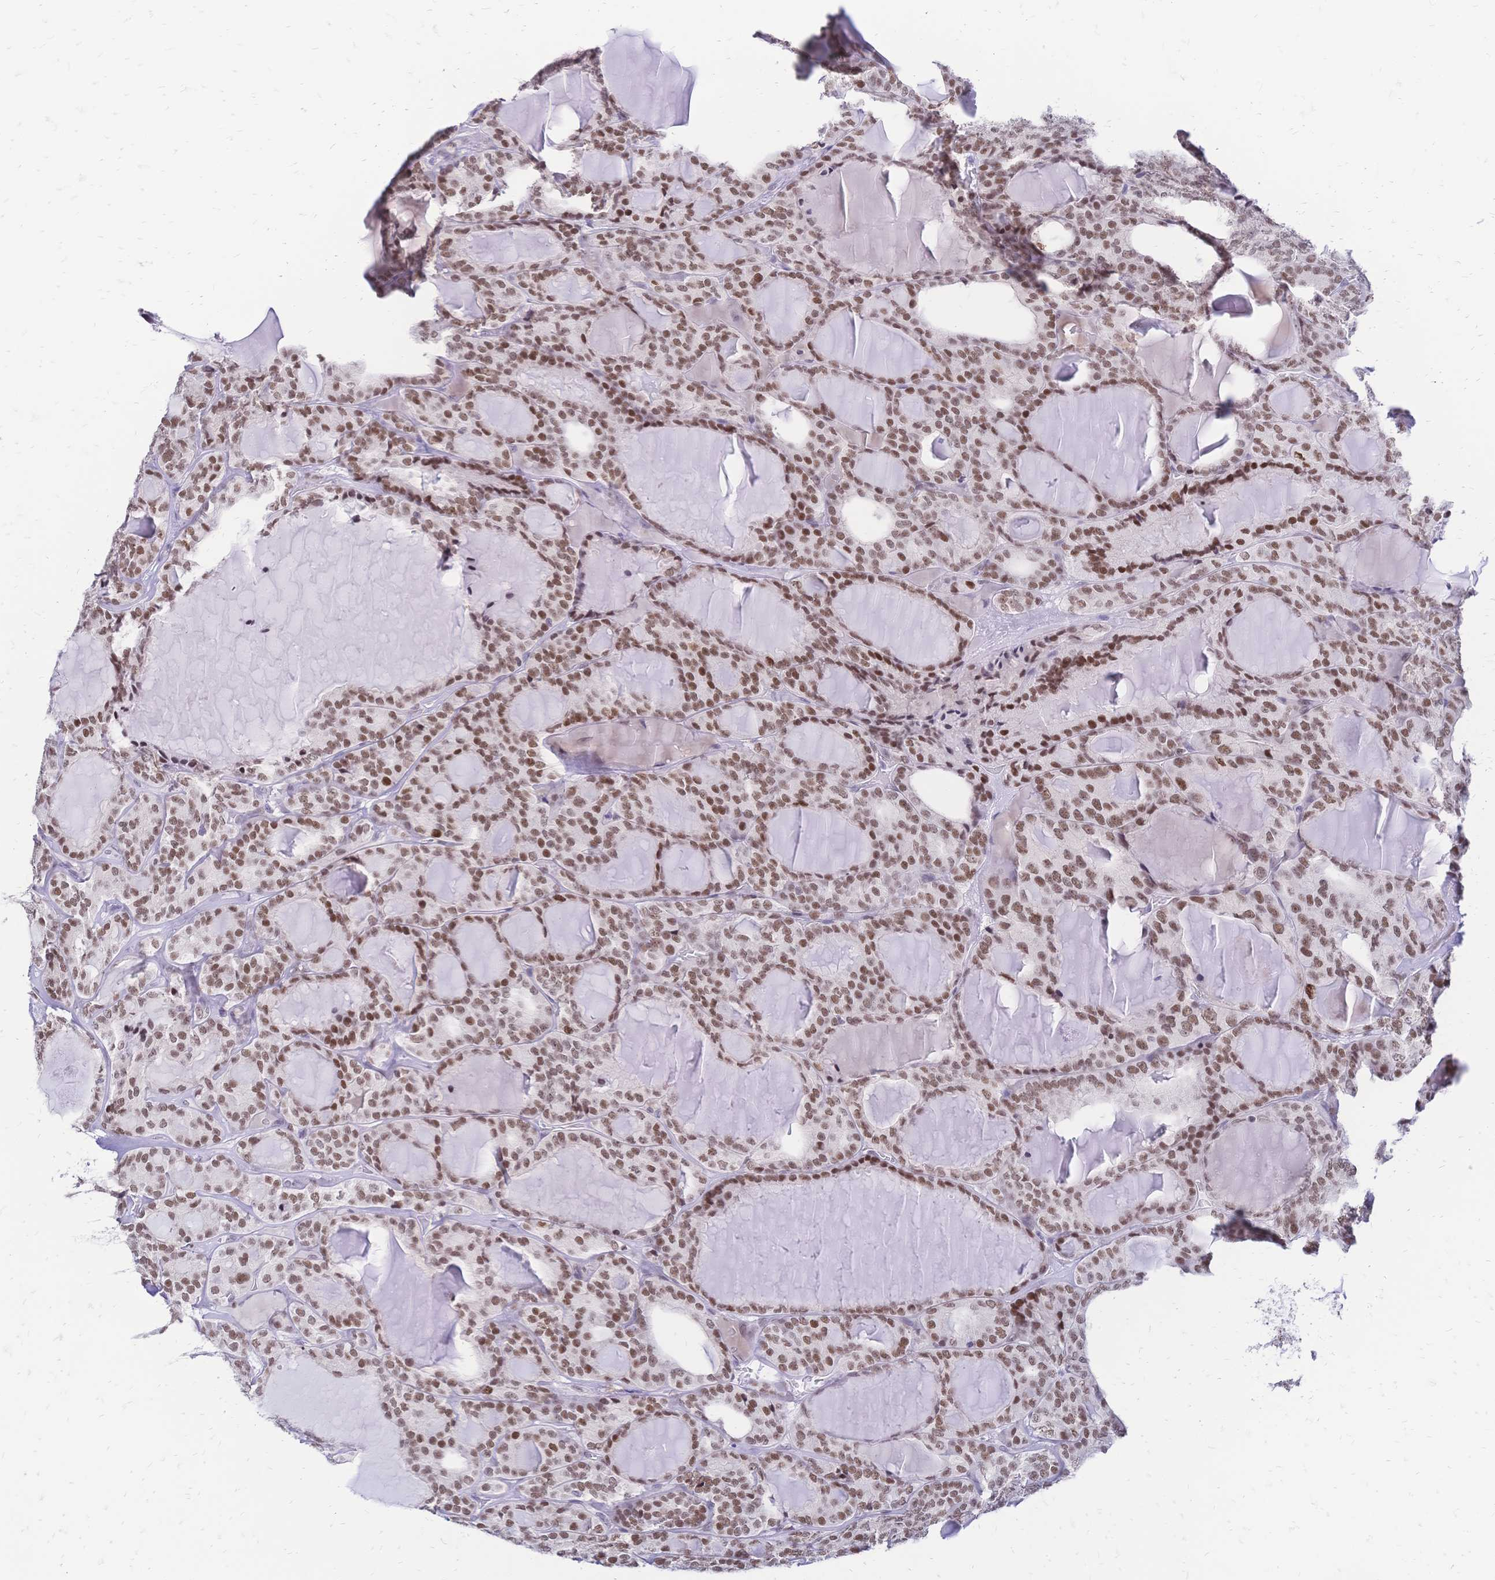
{"staining": {"intensity": "moderate", "quantity": ">75%", "location": "nuclear"}, "tissue": "thyroid cancer", "cell_type": "Tumor cells", "image_type": "cancer", "snomed": [{"axis": "morphology", "description": "Follicular adenoma carcinoma, NOS"}, {"axis": "topography", "description": "Thyroid gland"}], "caption": "Thyroid follicular adenoma carcinoma was stained to show a protein in brown. There is medium levels of moderate nuclear expression in about >75% of tumor cells.", "gene": "NFIC", "patient": {"sex": "male", "age": 74}}